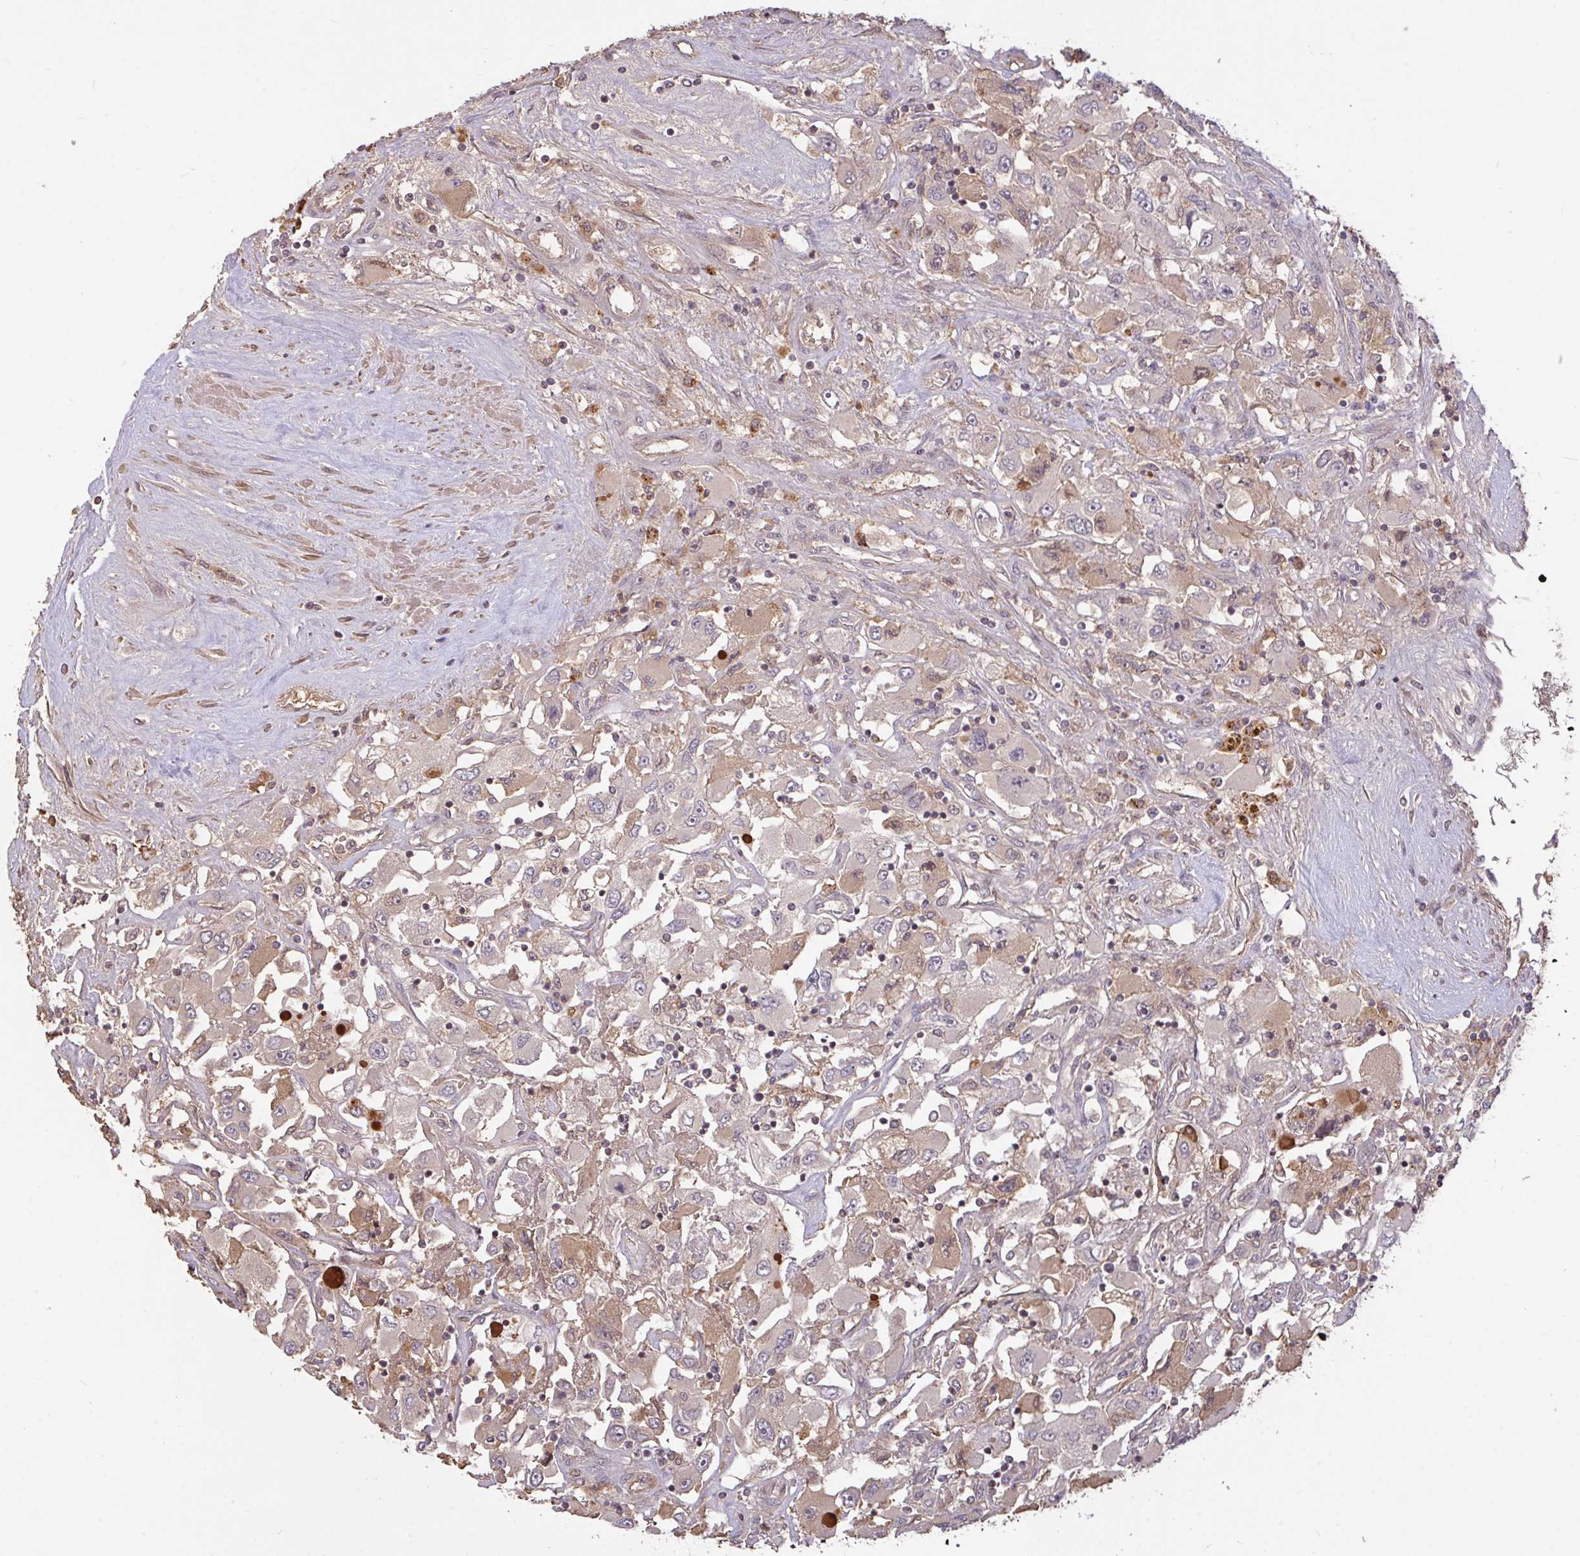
{"staining": {"intensity": "weak", "quantity": "25%-75%", "location": "cytoplasmic/membranous"}, "tissue": "renal cancer", "cell_type": "Tumor cells", "image_type": "cancer", "snomed": [{"axis": "morphology", "description": "Adenocarcinoma, NOS"}, {"axis": "topography", "description": "Kidney"}], "caption": "Immunohistochemistry staining of renal cancer, which shows low levels of weak cytoplasmic/membranous staining in approximately 25%-75% of tumor cells indicating weak cytoplasmic/membranous protein positivity. The staining was performed using DAB (3,3'-diaminobenzidine) (brown) for protein detection and nuclei were counterstained in hematoxylin (blue).", "gene": "FCER1A", "patient": {"sex": "female", "age": 52}}